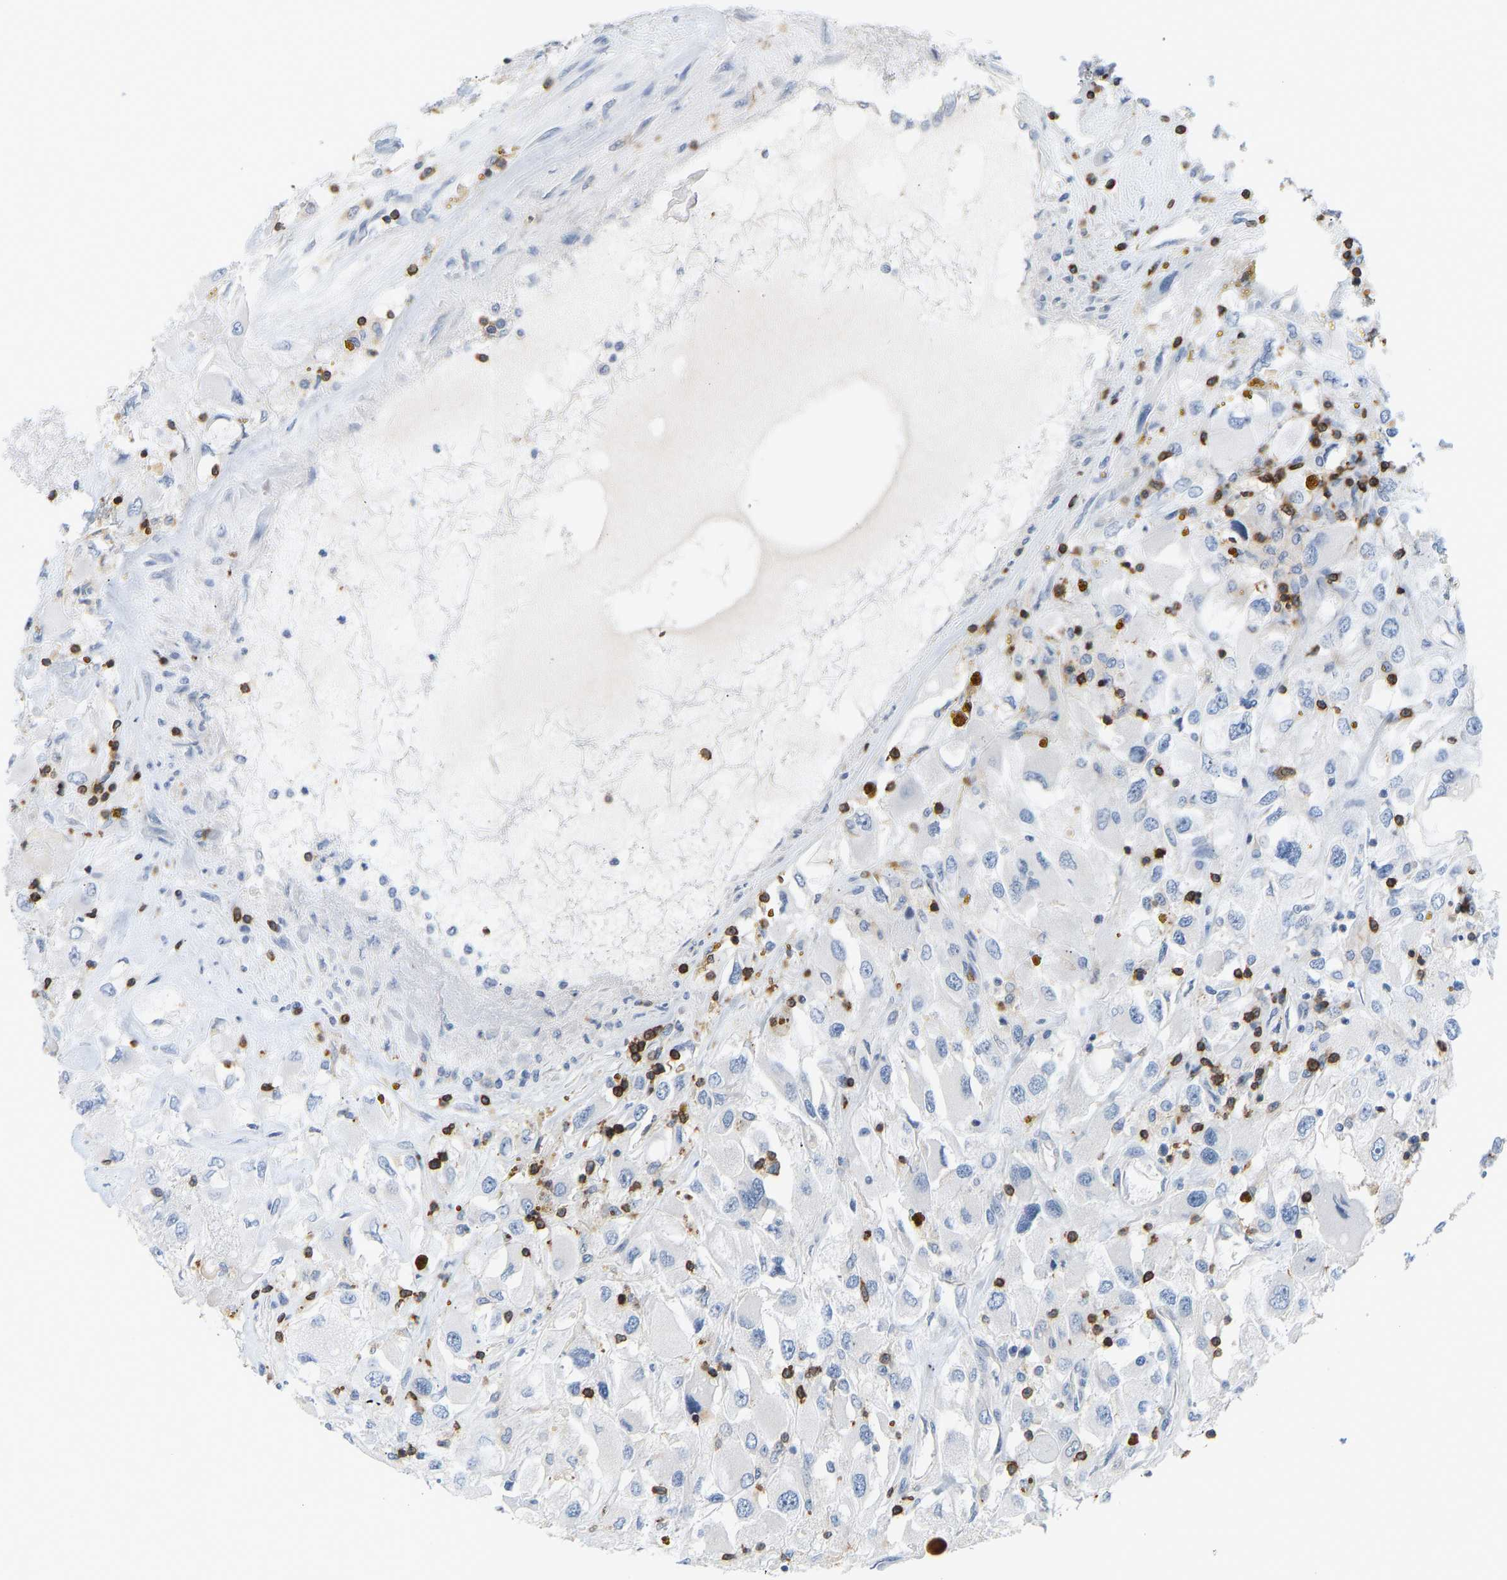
{"staining": {"intensity": "negative", "quantity": "none", "location": "none"}, "tissue": "renal cancer", "cell_type": "Tumor cells", "image_type": "cancer", "snomed": [{"axis": "morphology", "description": "Adenocarcinoma, NOS"}, {"axis": "topography", "description": "Kidney"}], "caption": "This histopathology image is of adenocarcinoma (renal) stained with immunohistochemistry to label a protein in brown with the nuclei are counter-stained blue. There is no expression in tumor cells. (DAB (3,3'-diaminobenzidine) immunohistochemistry (IHC), high magnification).", "gene": "EVL", "patient": {"sex": "female", "age": 52}}